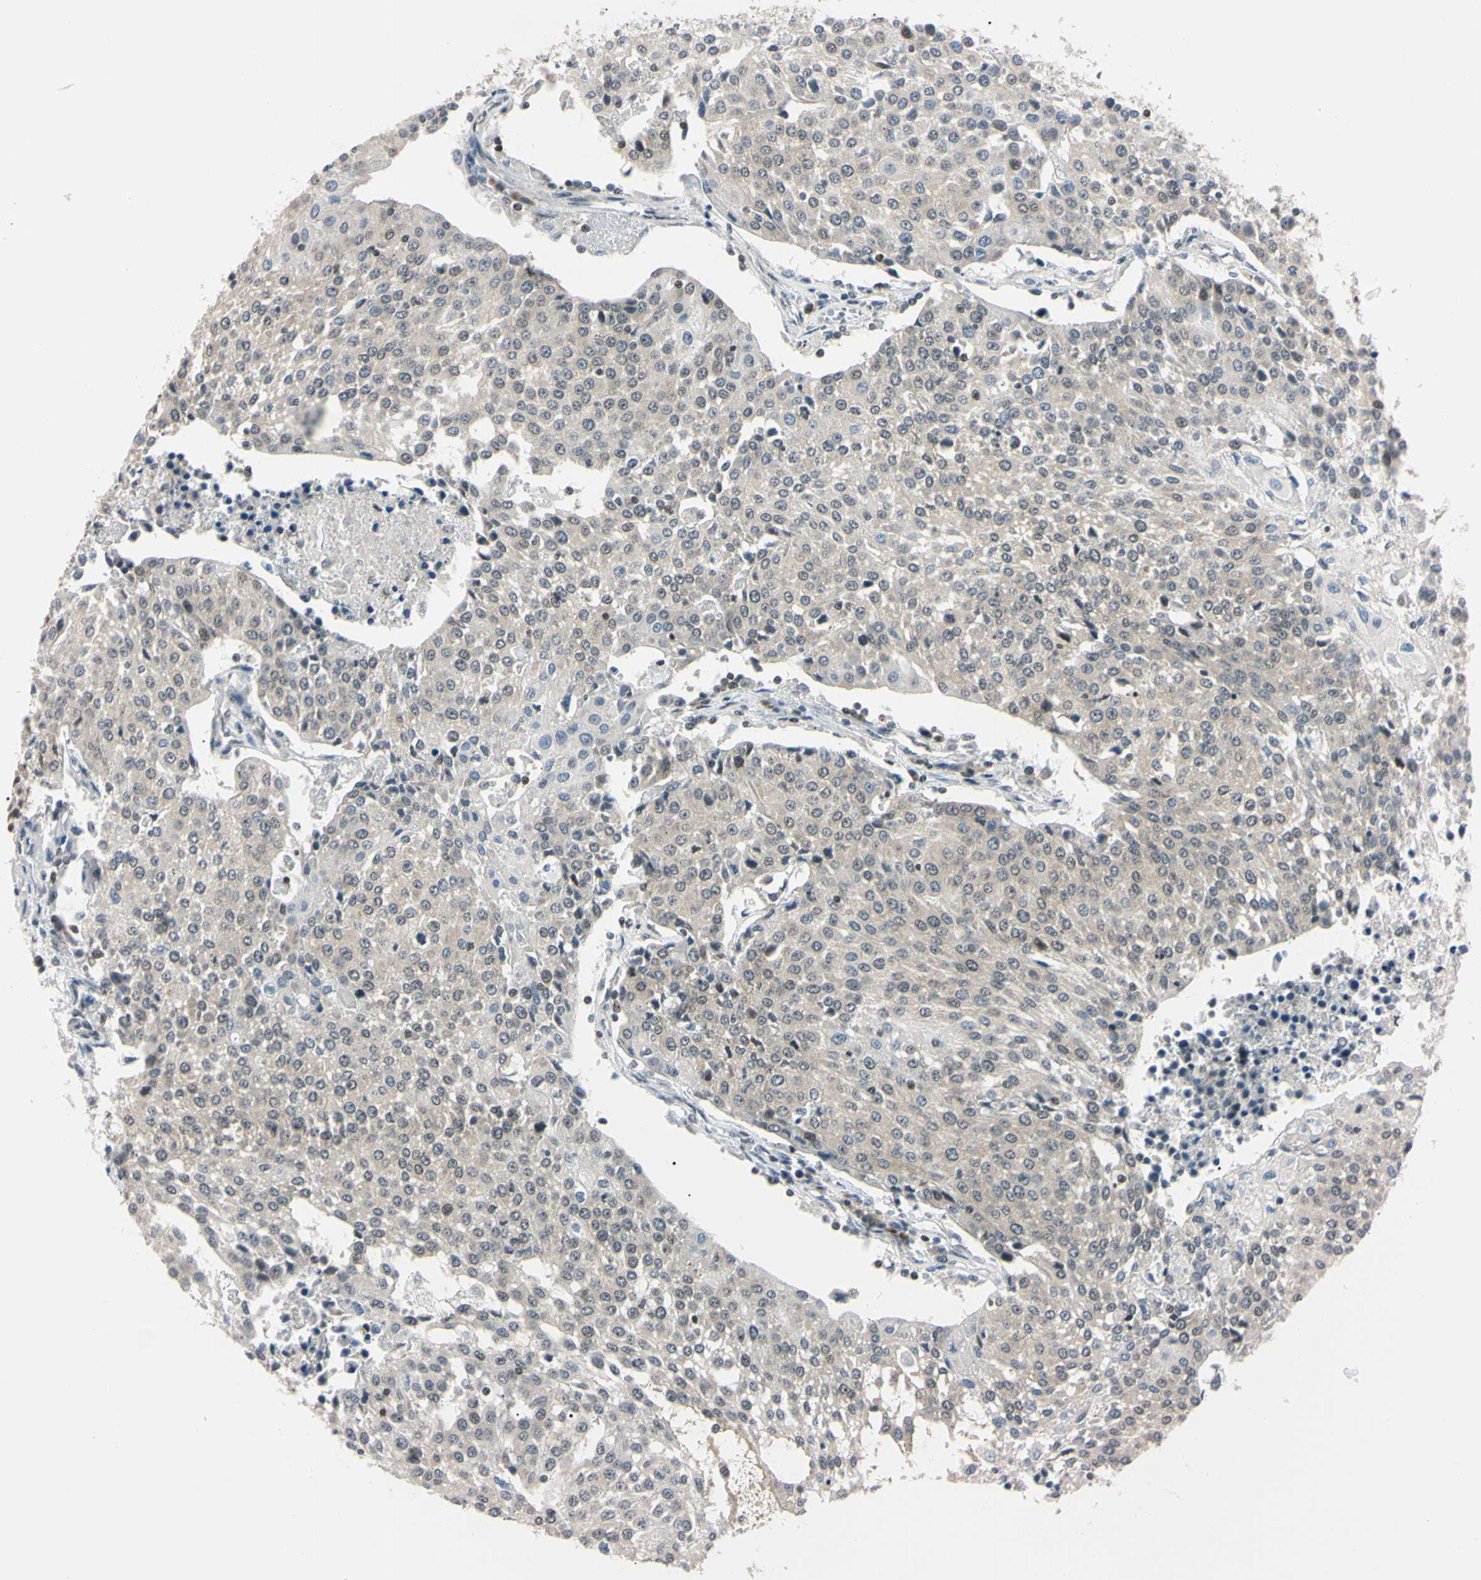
{"staining": {"intensity": "weak", "quantity": "25%-75%", "location": "cytoplasmic/membranous"}, "tissue": "urothelial cancer", "cell_type": "Tumor cells", "image_type": "cancer", "snomed": [{"axis": "morphology", "description": "Urothelial carcinoma, High grade"}, {"axis": "topography", "description": "Urinary bladder"}], "caption": "A histopathology image of urothelial cancer stained for a protein exhibits weak cytoplasmic/membranous brown staining in tumor cells.", "gene": "C1orf174", "patient": {"sex": "female", "age": 85}}